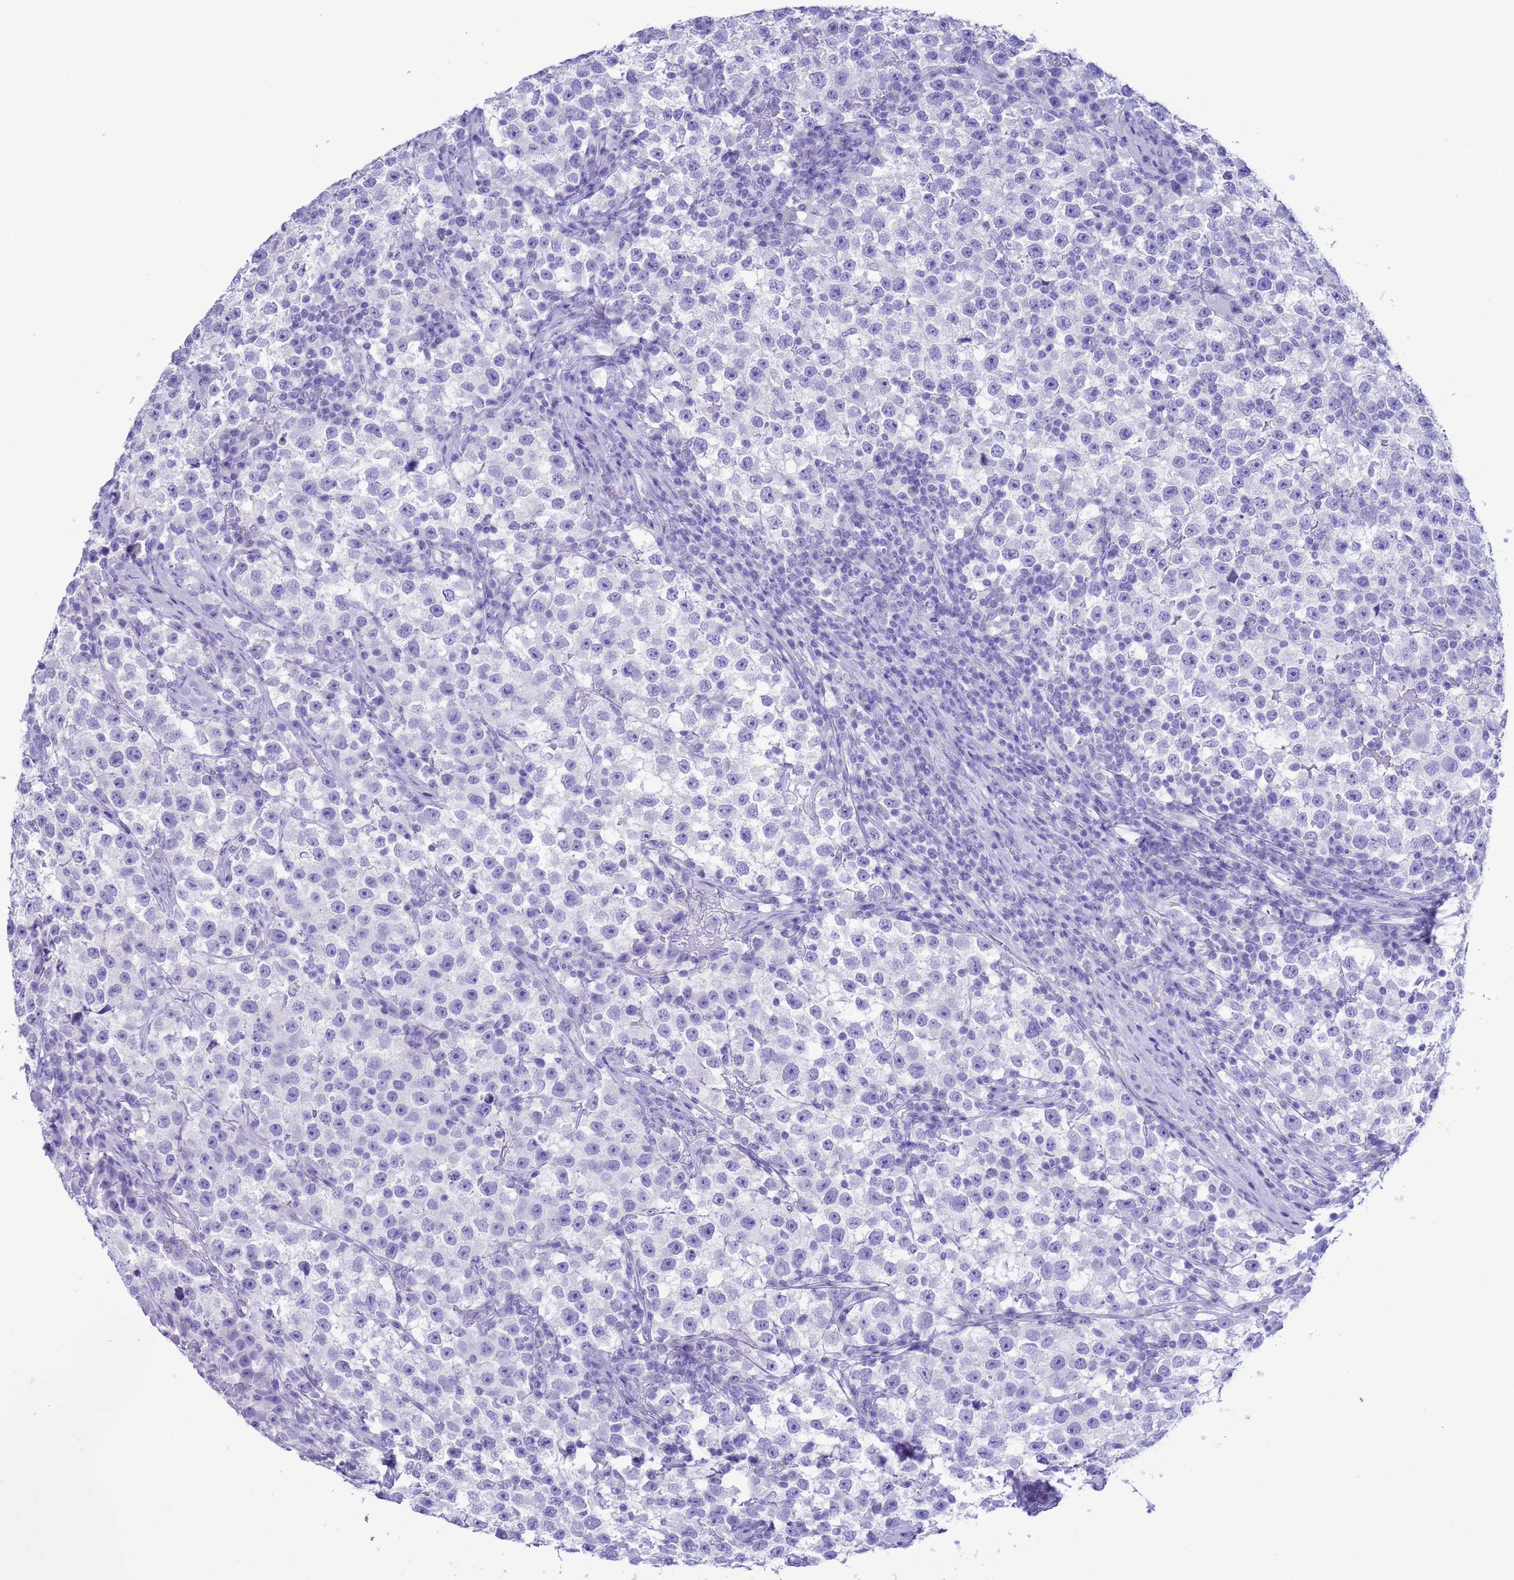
{"staining": {"intensity": "negative", "quantity": "none", "location": "none"}, "tissue": "testis cancer", "cell_type": "Tumor cells", "image_type": "cancer", "snomed": [{"axis": "morphology", "description": "Seminoma, NOS"}, {"axis": "topography", "description": "Testis"}], "caption": "Immunohistochemistry (IHC) image of testis cancer (seminoma) stained for a protein (brown), which exhibits no expression in tumor cells.", "gene": "GSTM1", "patient": {"sex": "male", "age": 22}}